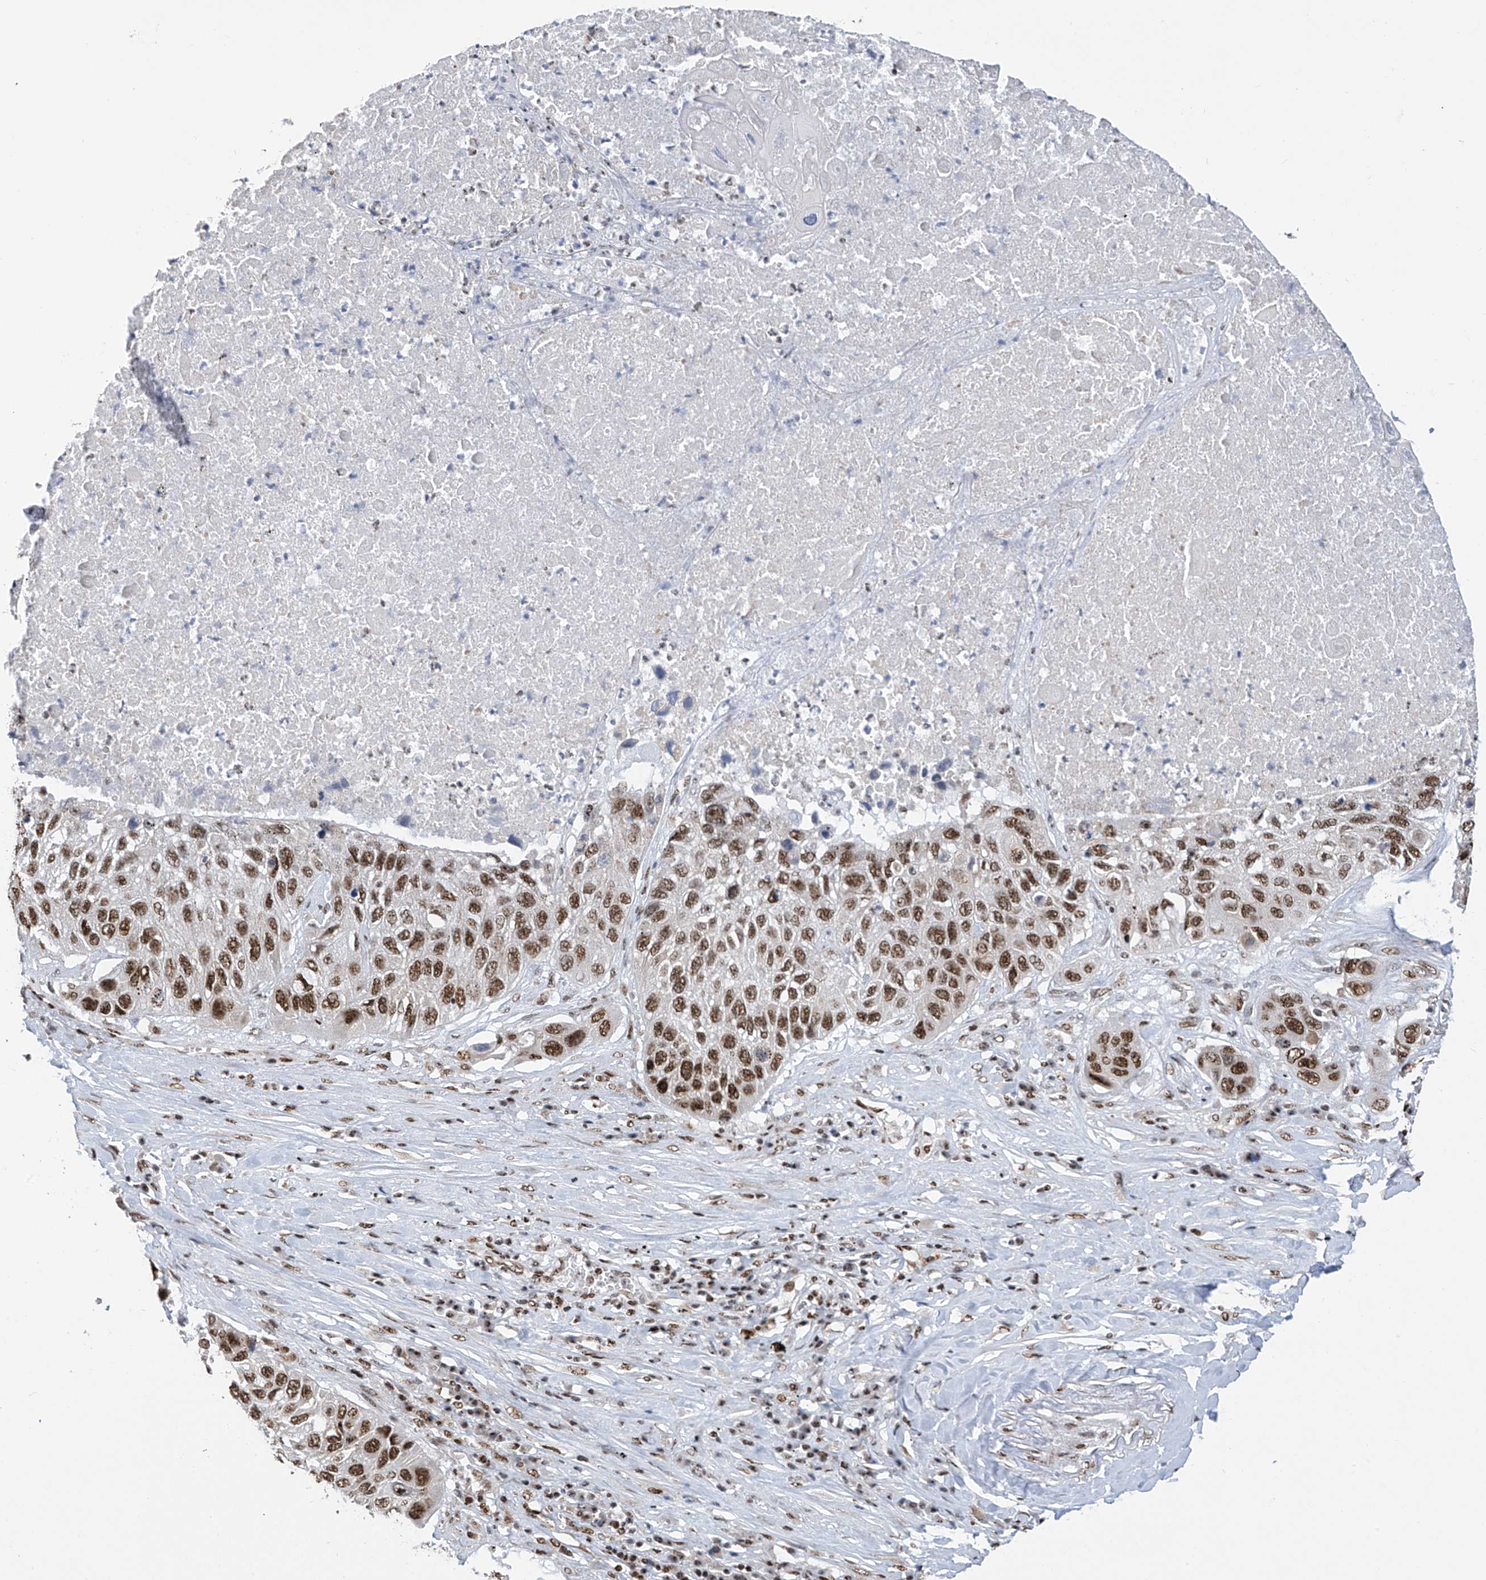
{"staining": {"intensity": "strong", "quantity": ">75%", "location": "nuclear"}, "tissue": "lung cancer", "cell_type": "Tumor cells", "image_type": "cancer", "snomed": [{"axis": "morphology", "description": "Squamous cell carcinoma, NOS"}, {"axis": "topography", "description": "Lung"}], "caption": "Immunohistochemical staining of lung cancer demonstrates high levels of strong nuclear protein positivity in about >75% of tumor cells.", "gene": "APLF", "patient": {"sex": "male", "age": 61}}